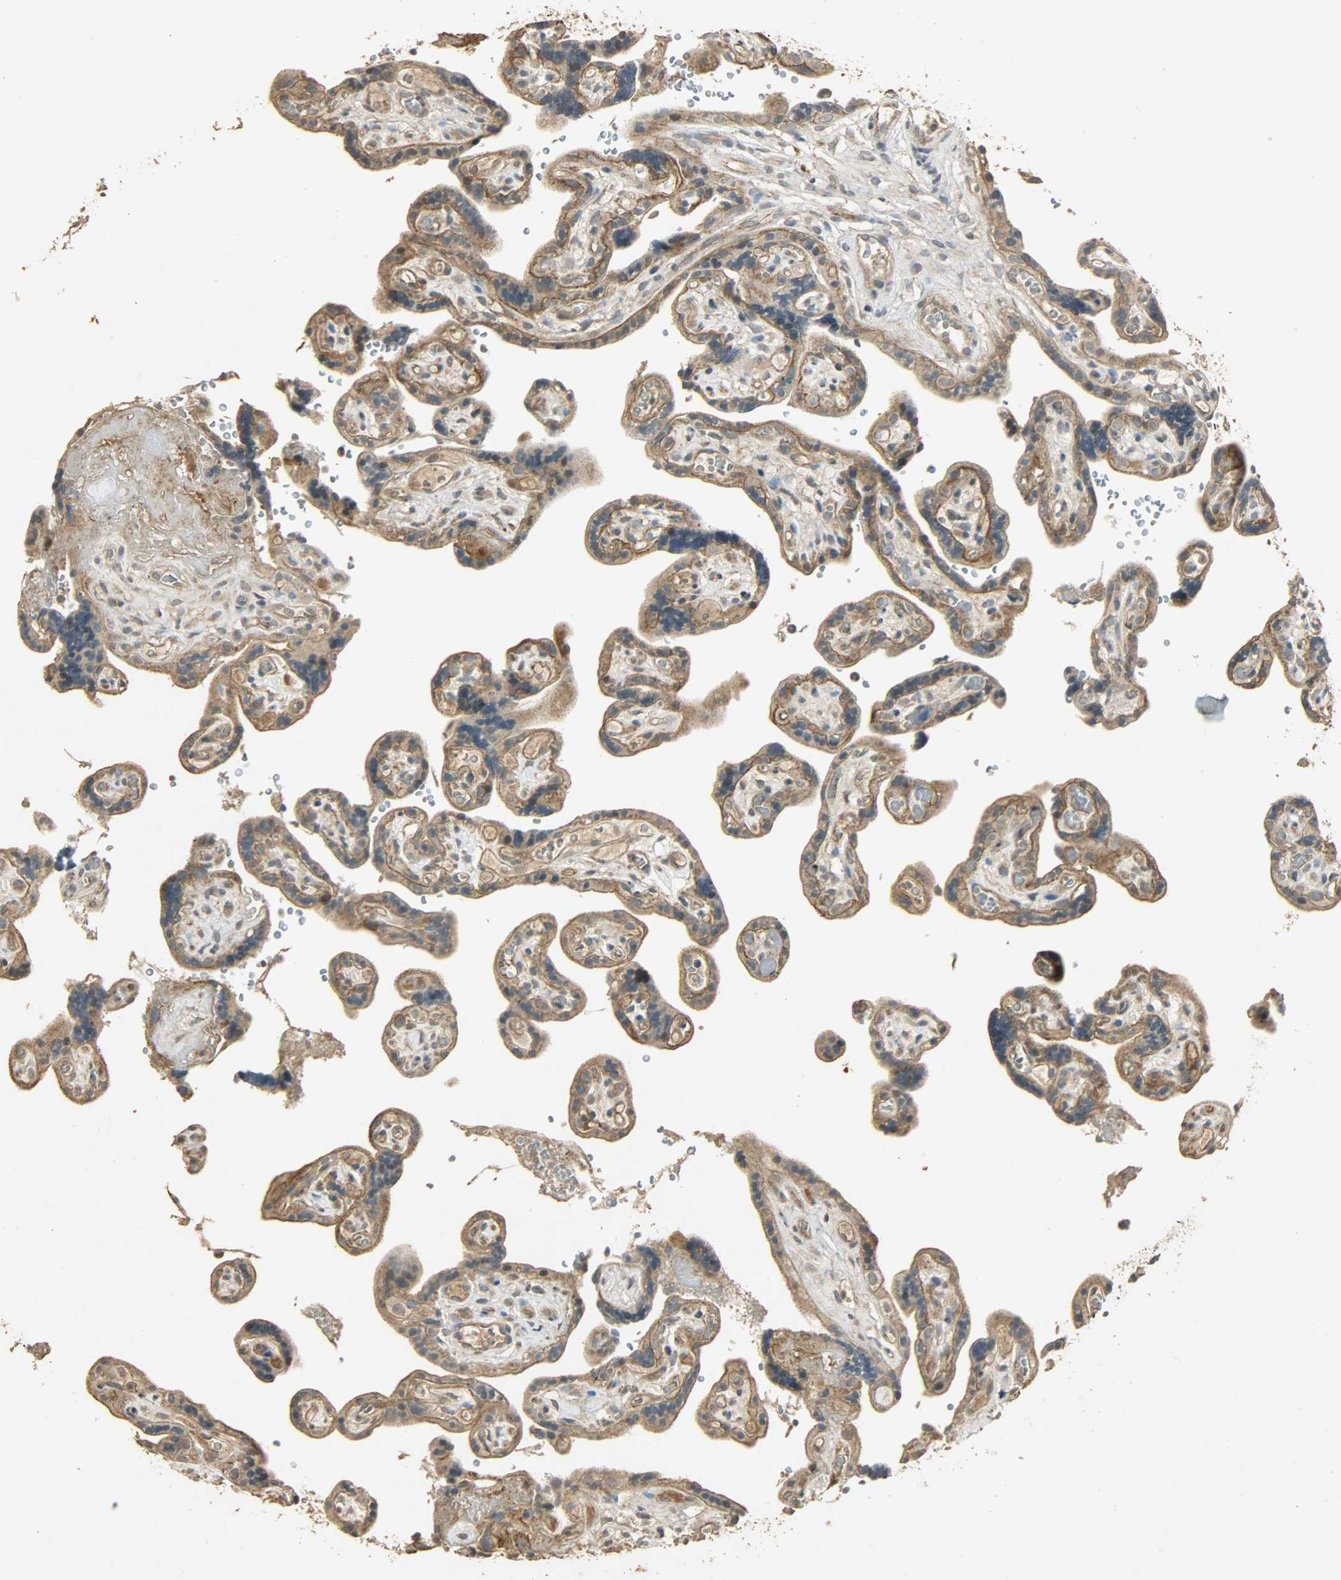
{"staining": {"intensity": "moderate", "quantity": ">75%", "location": "cytoplasmic/membranous"}, "tissue": "placenta", "cell_type": "Decidual cells", "image_type": "normal", "snomed": [{"axis": "morphology", "description": "Normal tissue, NOS"}, {"axis": "topography", "description": "Placenta"}], "caption": "High-power microscopy captured an immunohistochemistry micrograph of benign placenta, revealing moderate cytoplasmic/membranous expression in about >75% of decidual cells.", "gene": "ATP2B1", "patient": {"sex": "female", "age": 30}}